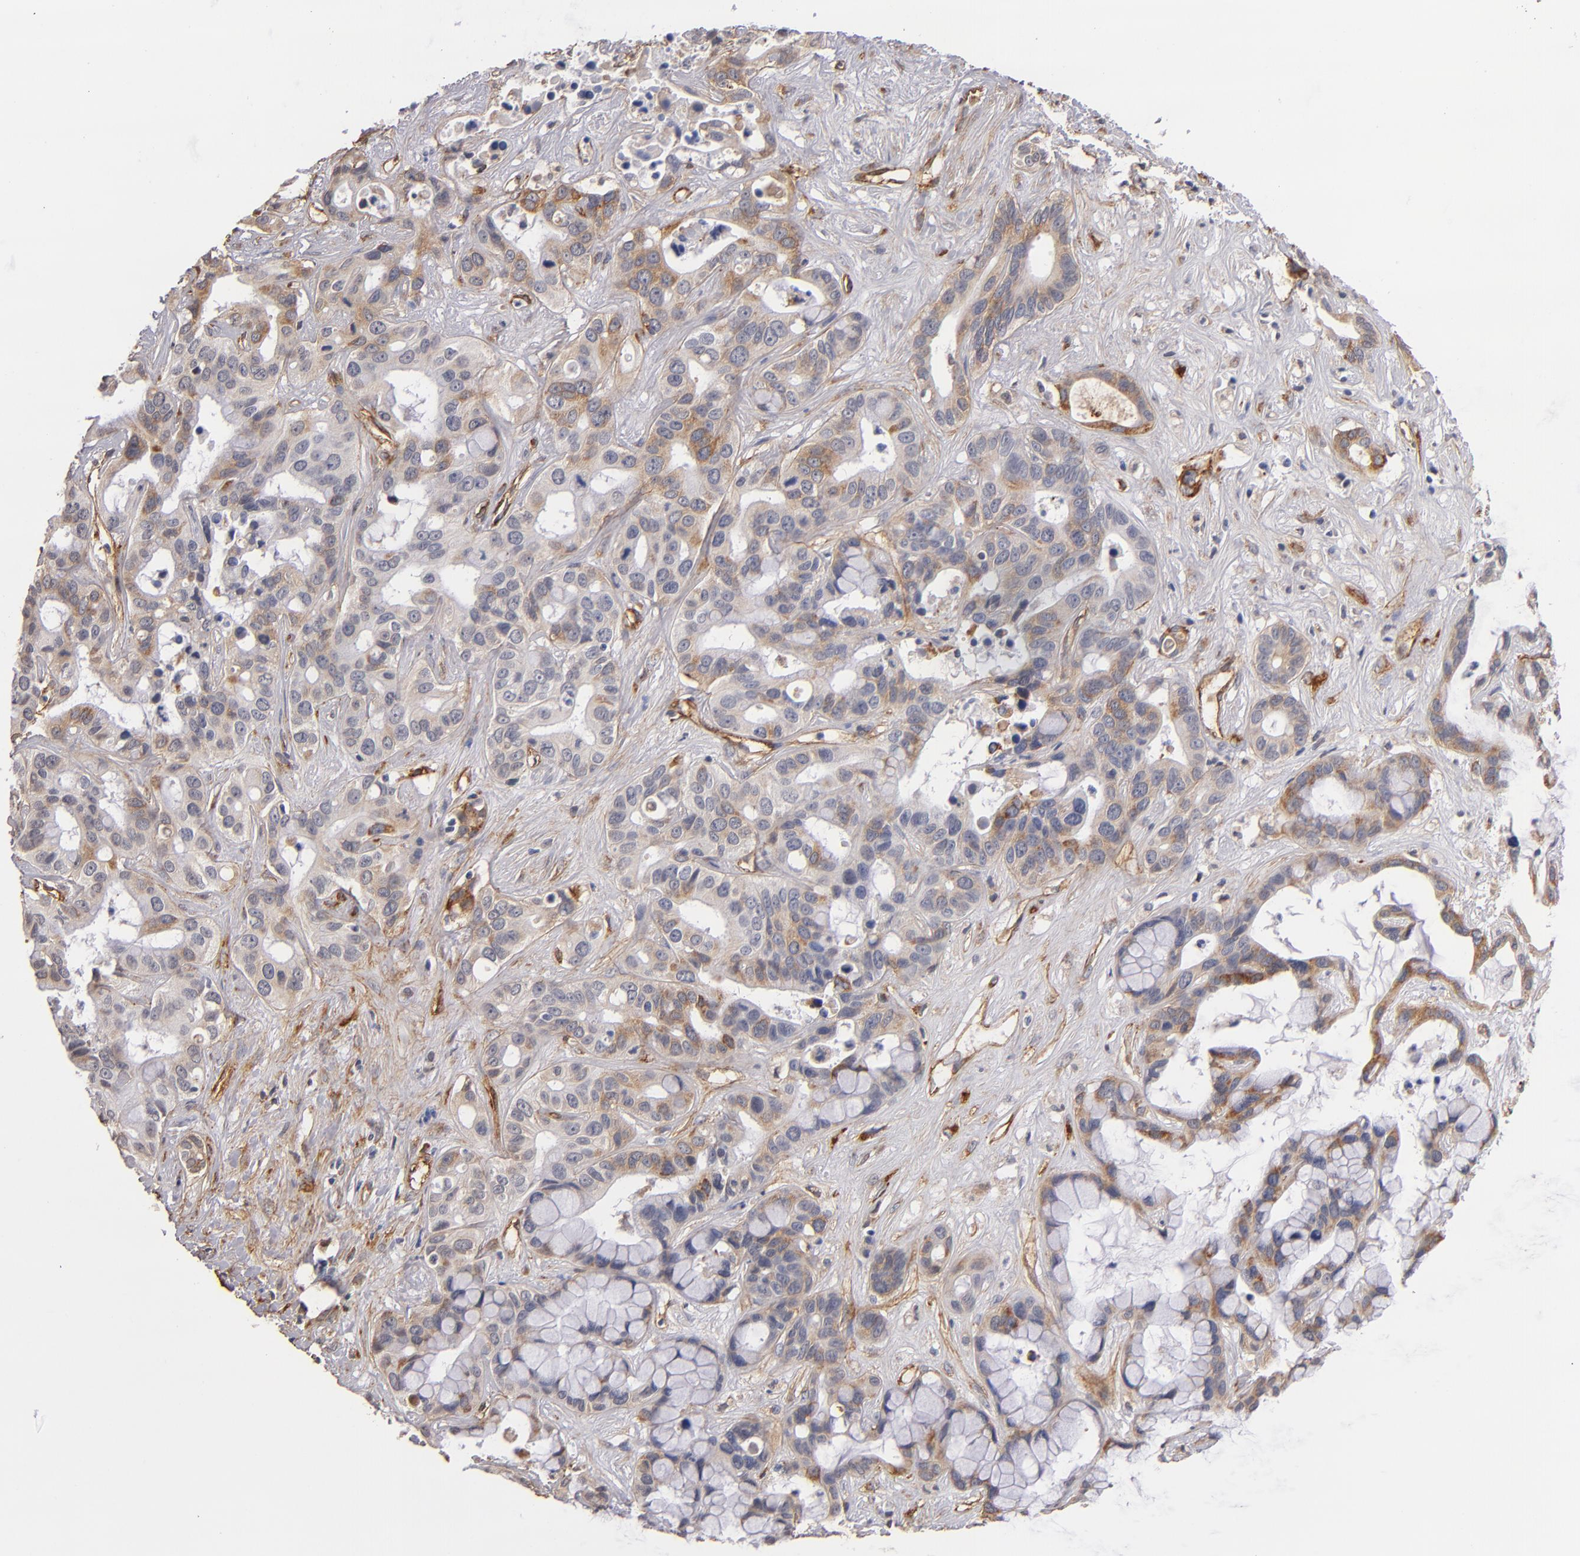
{"staining": {"intensity": "weak", "quantity": "25%-75%", "location": "cytoplasmic/membranous"}, "tissue": "liver cancer", "cell_type": "Tumor cells", "image_type": "cancer", "snomed": [{"axis": "morphology", "description": "Cholangiocarcinoma"}, {"axis": "topography", "description": "Liver"}], "caption": "High-power microscopy captured an immunohistochemistry image of liver cancer (cholangiocarcinoma), revealing weak cytoplasmic/membranous positivity in approximately 25%-75% of tumor cells. (DAB IHC with brightfield microscopy, high magnification).", "gene": "LAMC1", "patient": {"sex": "female", "age": 65}}